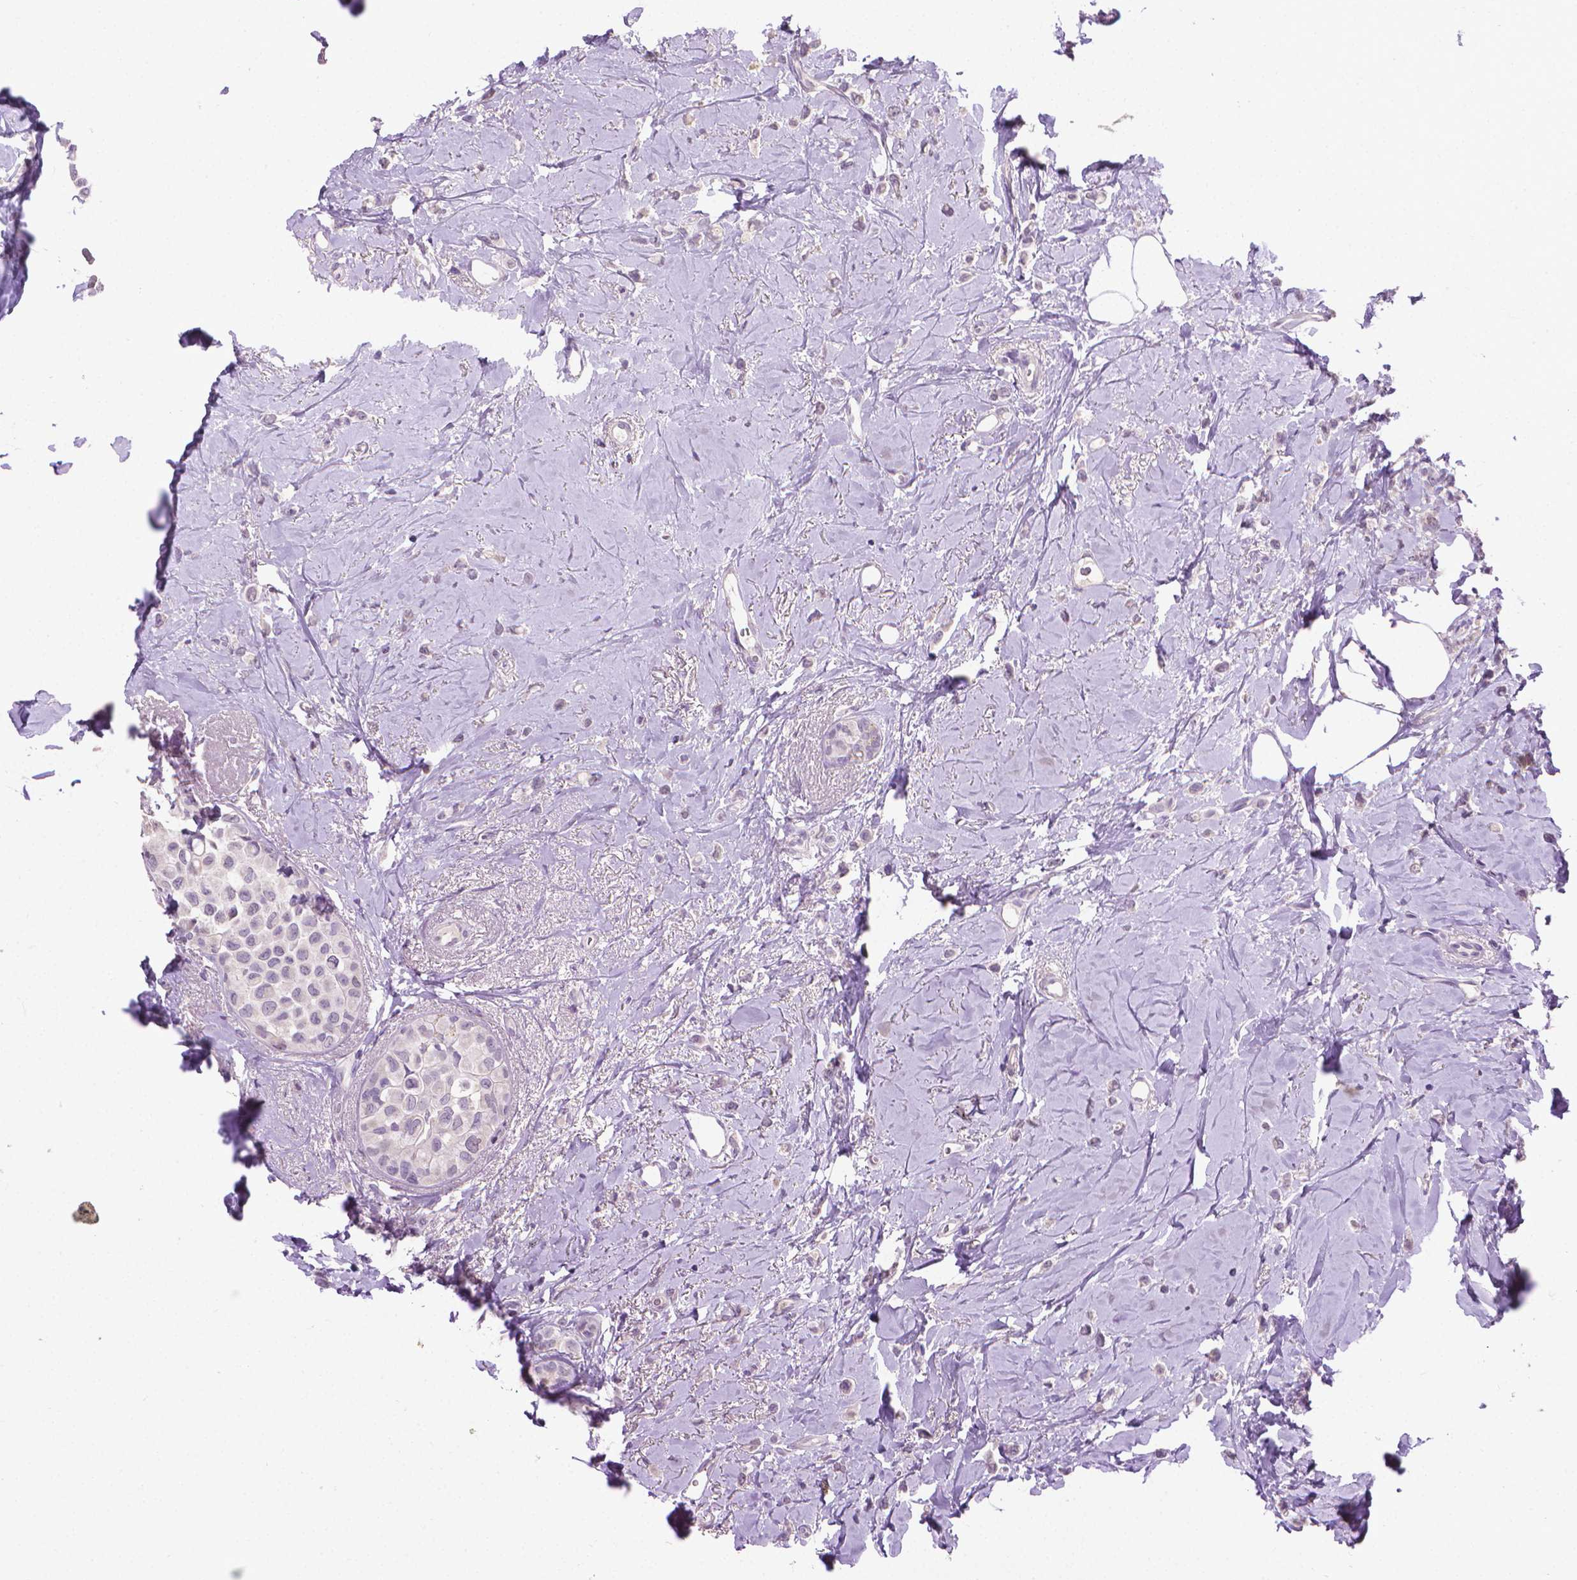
{"staining": {"intensity": "negative", "quantity": "none", "location": "none"}, "tissue": "breast cancer", "cell_type": "Tumor cells", "image_type": "cancer", "snomed": [{"axis": "morphology", "description": "Lobular carcinoma"}, {"axis": "topography", "description": "Breast"}], "caption": "This is a image of IHC staining of breast lobular carcinoma, which shows no expression in tumor cells. Nuclei are stained in blue.", "gene": "CDKN2D", "patient": {"sex": "female", "age": 66}}